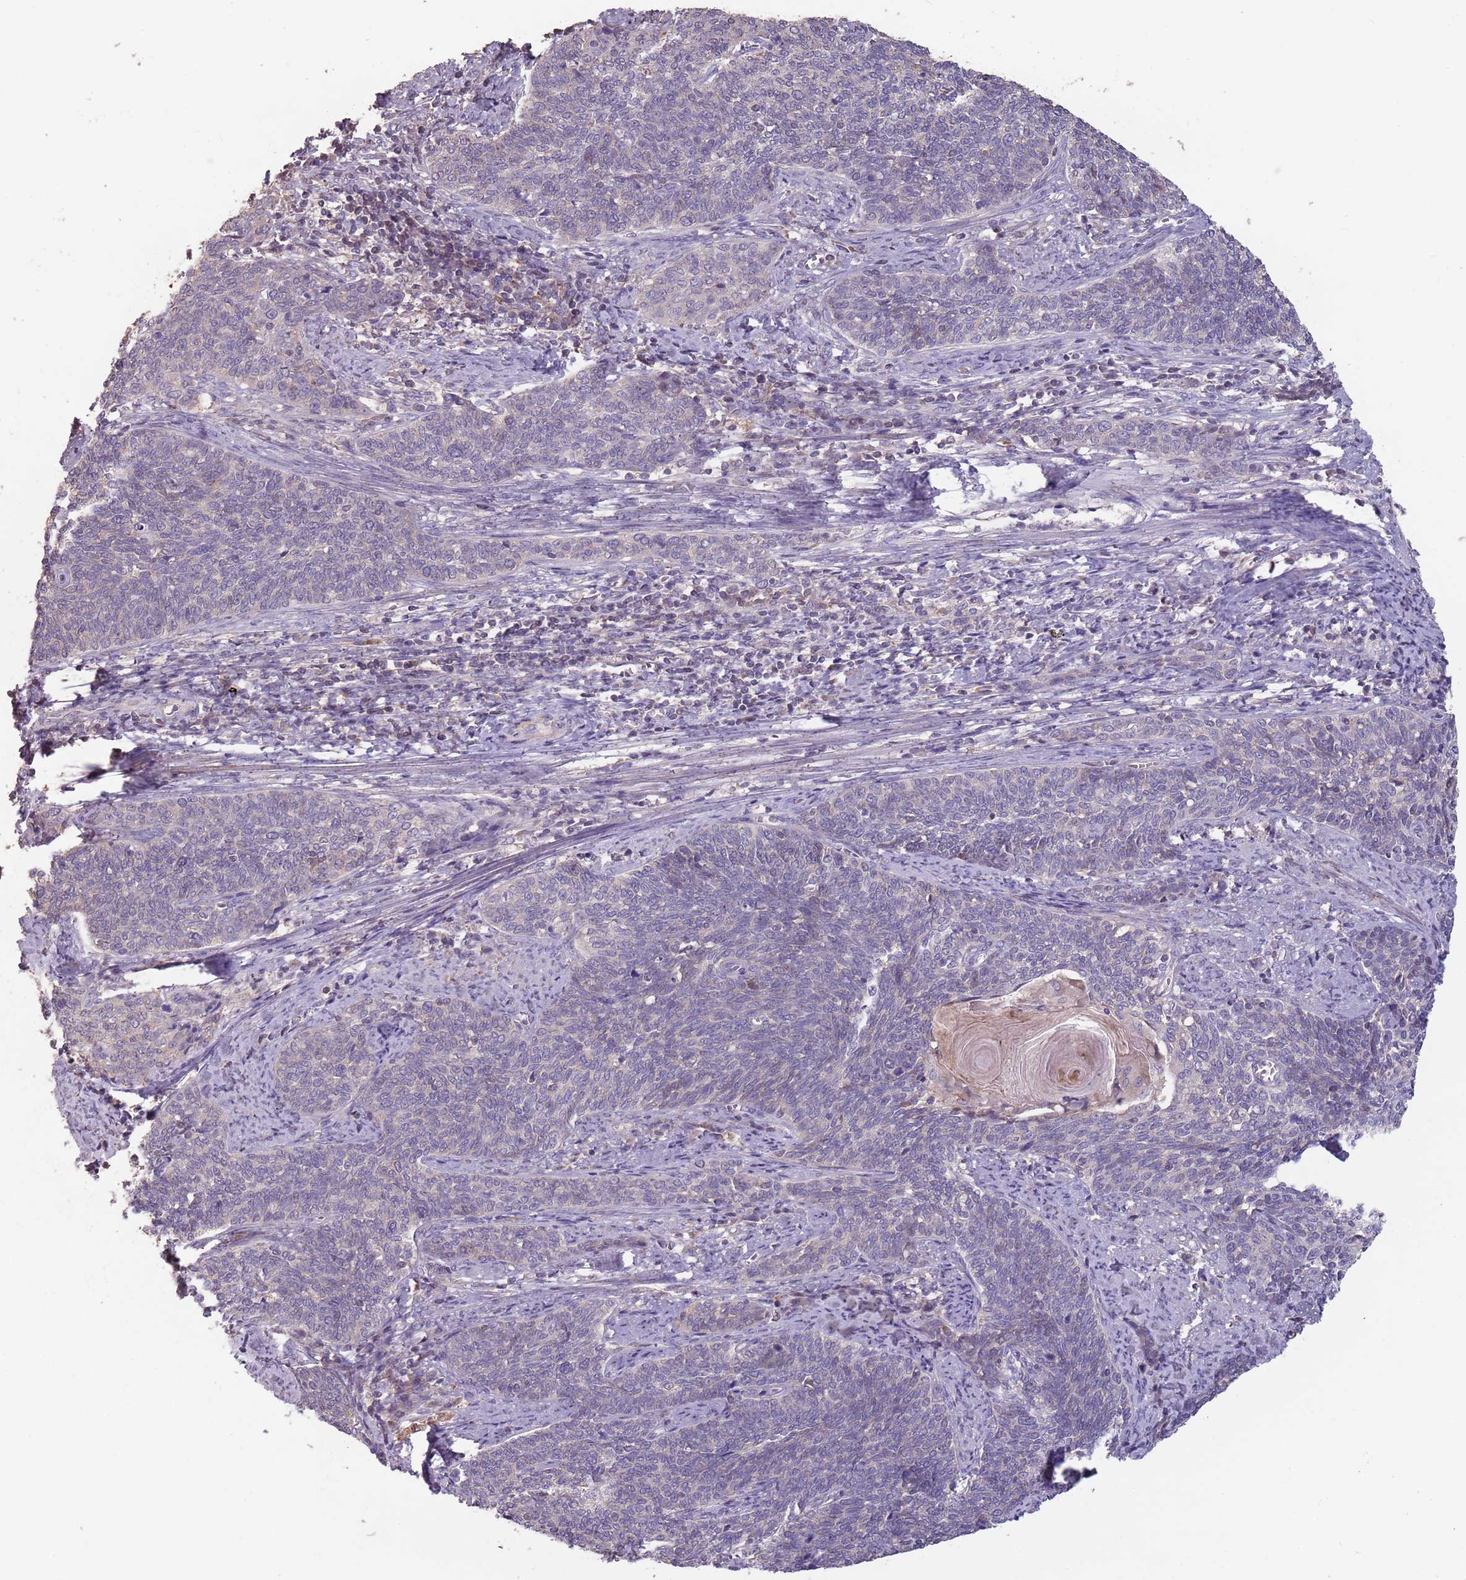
{"staining": {"intensity": "negative", "quantity": "none", "location": "none"}, "tissue": "cervical cancer", "cell_type": "Tumor cells", "image_type": "cancer", "snomed": [{"axis": "morphology", "description": "Squamous cell carcinoma, NOS"}, {"axis": "topography", "description": "Cervix"}], "caption": "DAB immunohistochemical staining of cervical squamous cell carcinoma displays no significant staining in tumor cells.", "gene": "MBD3L1", "patient": {"sex": "female", "age": 39}}